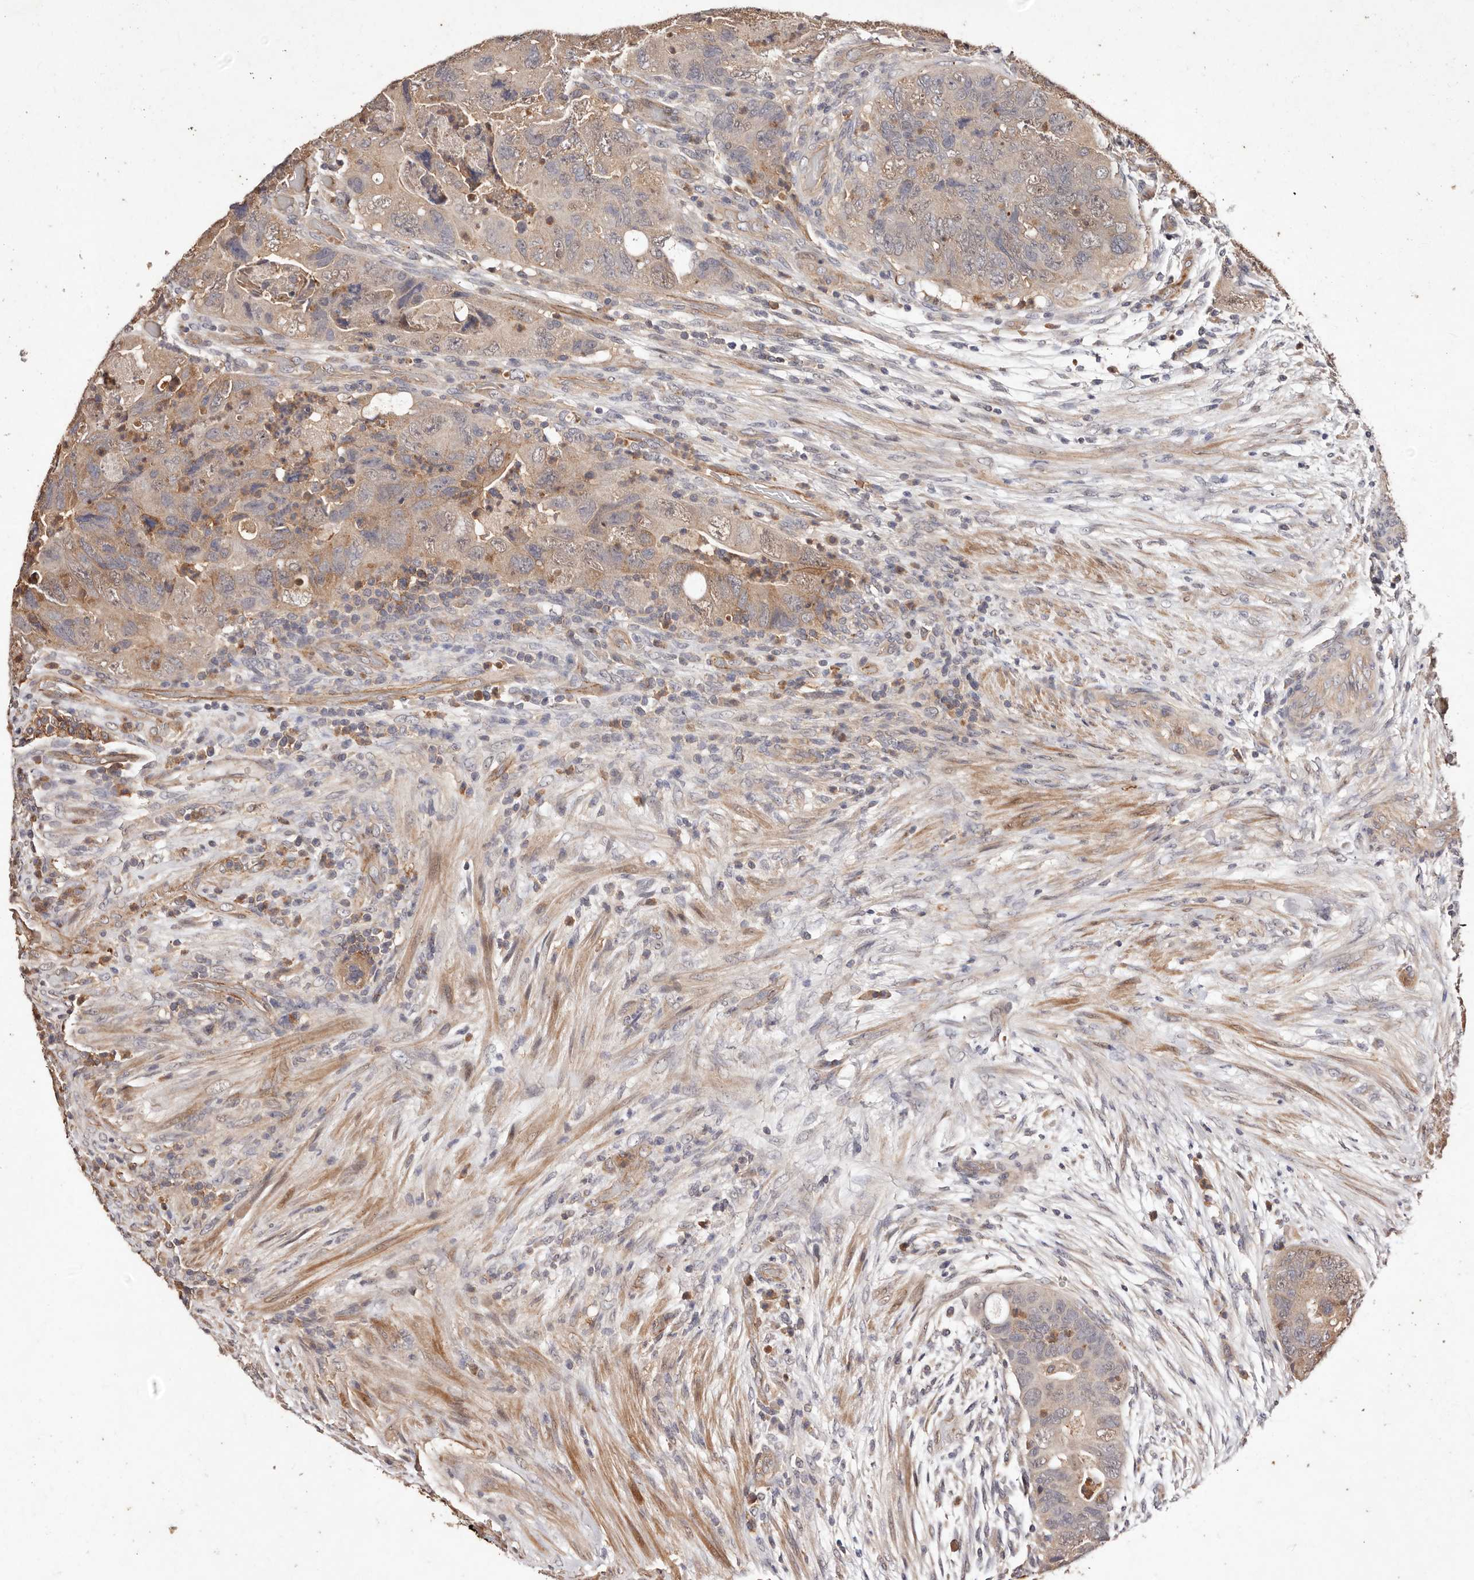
{"staining": {"intensity": "weak", "quantity": ">75%", "location": "cytoplasmic/membranous,nuclear"}, "tissue": "colorectal cancer", "cell_type": "Tumor cells", "image_type": "cancer", "snomed": [{"axis": "morphology", "description": "Adenocarcinoma, NOS"}, {"axis": "topography", "description": "Rectum"}], "caption": "DAB immunohistochemical staining of colorectal adenocarcinoma shows weak cytoplasmic/membranous and nuclear protein positivity in about >75% of tumor cells.", "gene": "CCL14", "patient": {"sex": "male", "age": 63}}